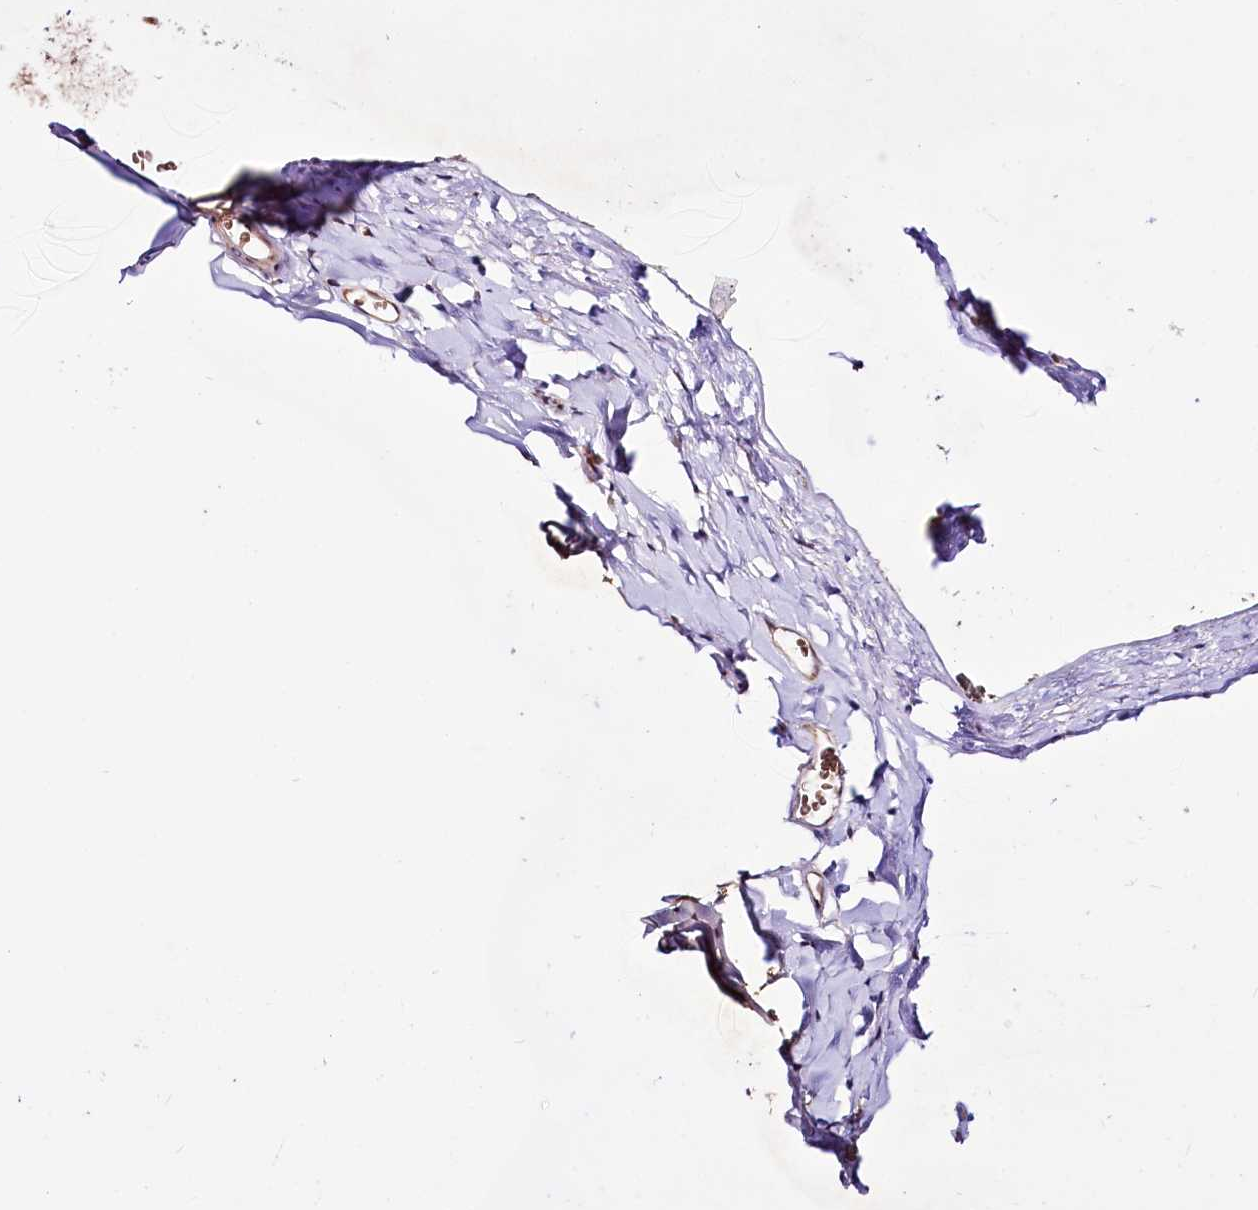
{"staining": {"intensity": "moderate", "quantity": ">75%", "location": "cytoplasmic/membranous"}, "tissue": "gallbladder", "cell_type": "Glandular cells", "image_type": "normal", "snomed": [{"axis": "morphology", "description": "Normal tissue, NOS"}, {"axis": "topography", "description": "Gallbladder"}], "caption": "Moderate cytoplasmic/membranous positivity is identified in approximately >75% of glandular cells in benign gallbladder.", "gene": "ST7", "patient": {"sex": "female", "age": 47}}